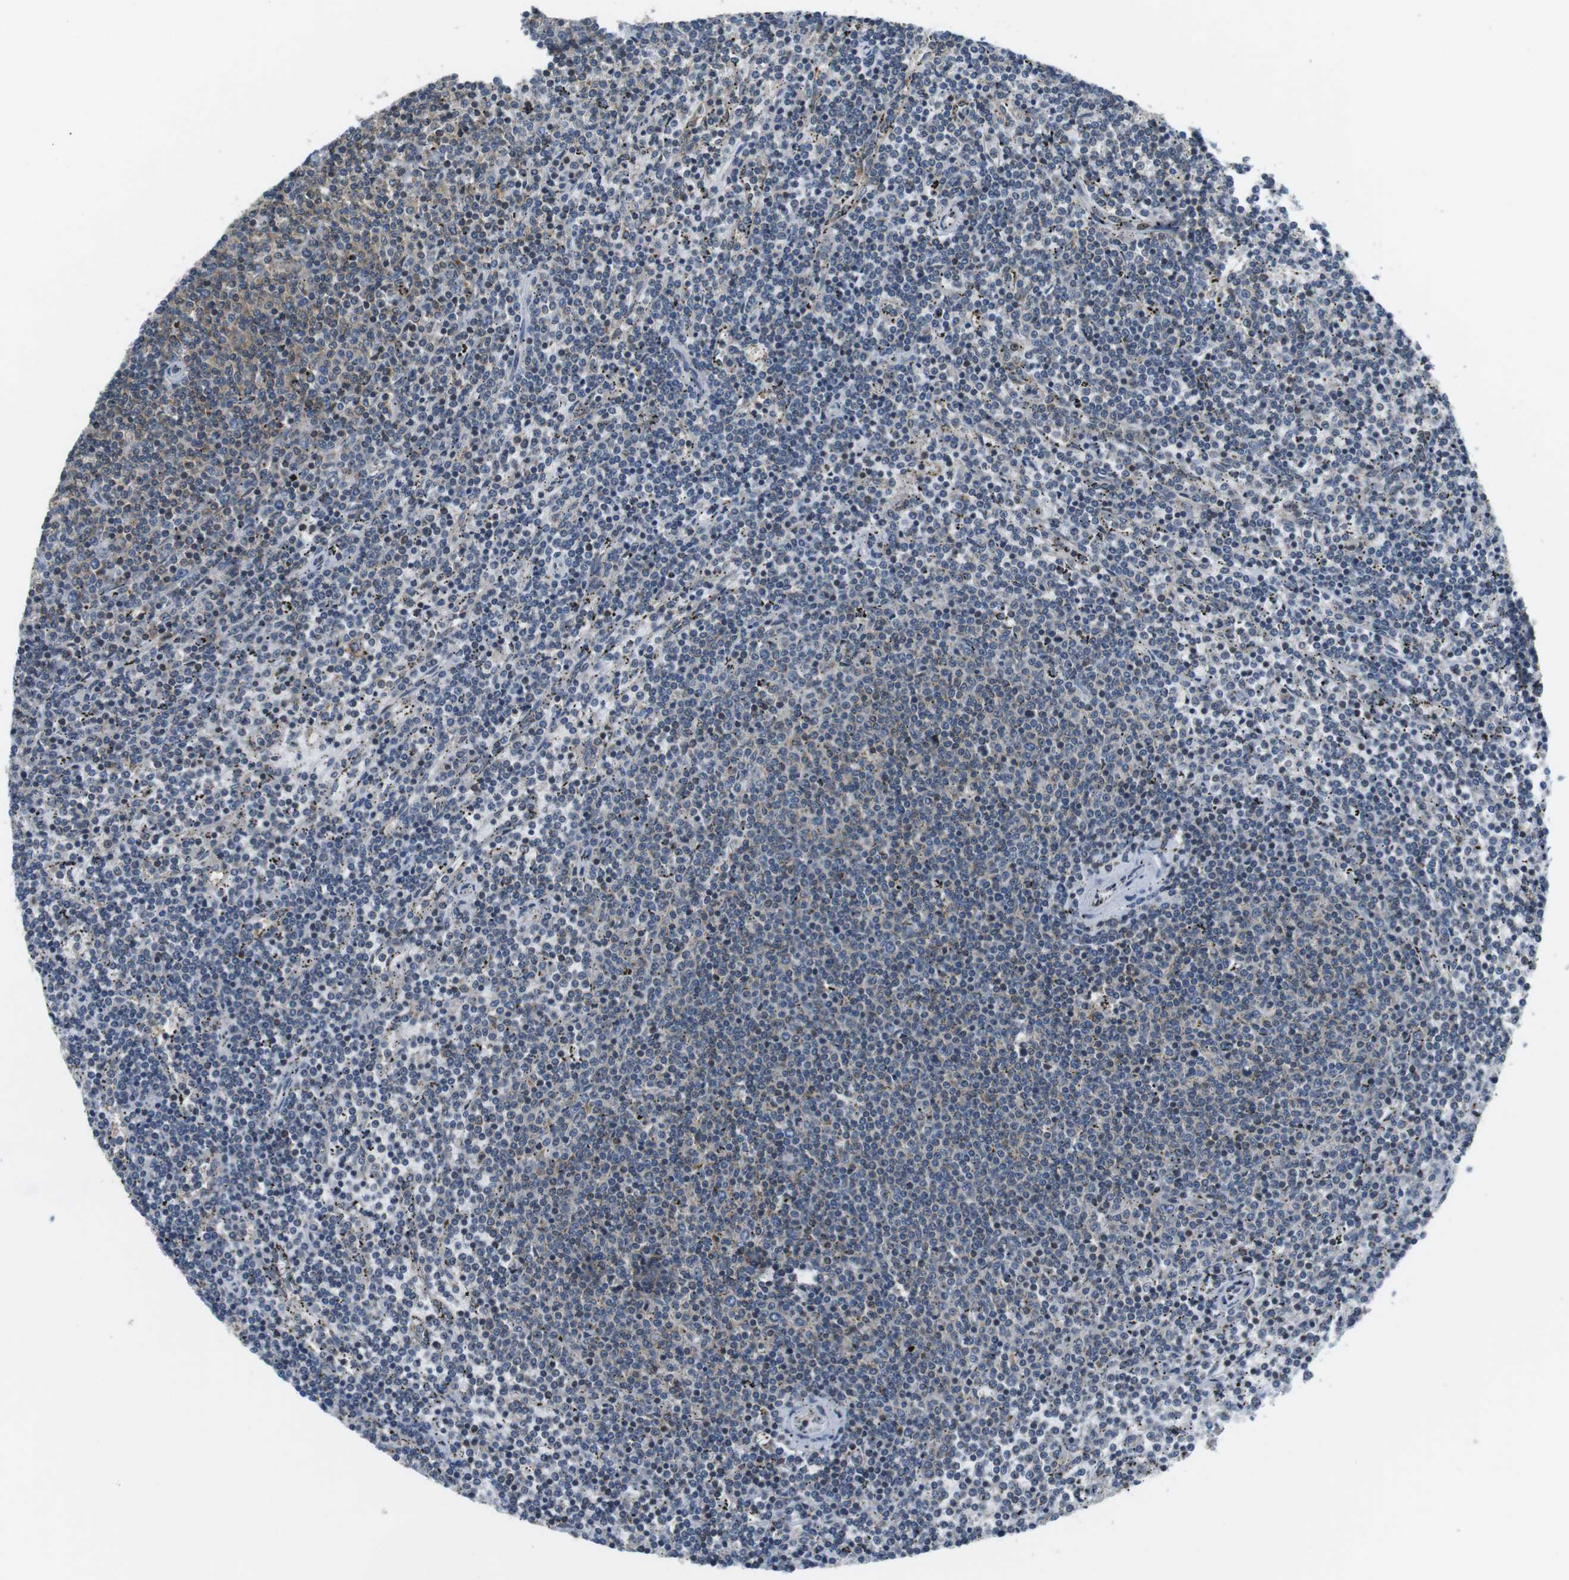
{"staining": {"intensity": "negative", "quantity": "none", "location": "none"}, "tissue": "lymphoma", "cell_type": "Tumor cells", "image_type": "cancer", "snomed": [{"axis": "morphology", "description": "Malignant lymphoma, non-Hodgkin's type, Low grade"}, {"axis": "topography", "description": "Spleen"}], "caption": "High magnification brightfield microscopy of lymphoma stained with DAB (brown) and counterstained with hematoxylin (blue): tumor cells show no significant positivity. The staining was performed using DAB (3,3'-diaminobenzidine) to visualize the protein expression in brown, while the nuclei were stained in blue with hematoxylin (Magnification: 20x).", "gene": "TMX4", "patient": {"sex": "female", "age": 50}}